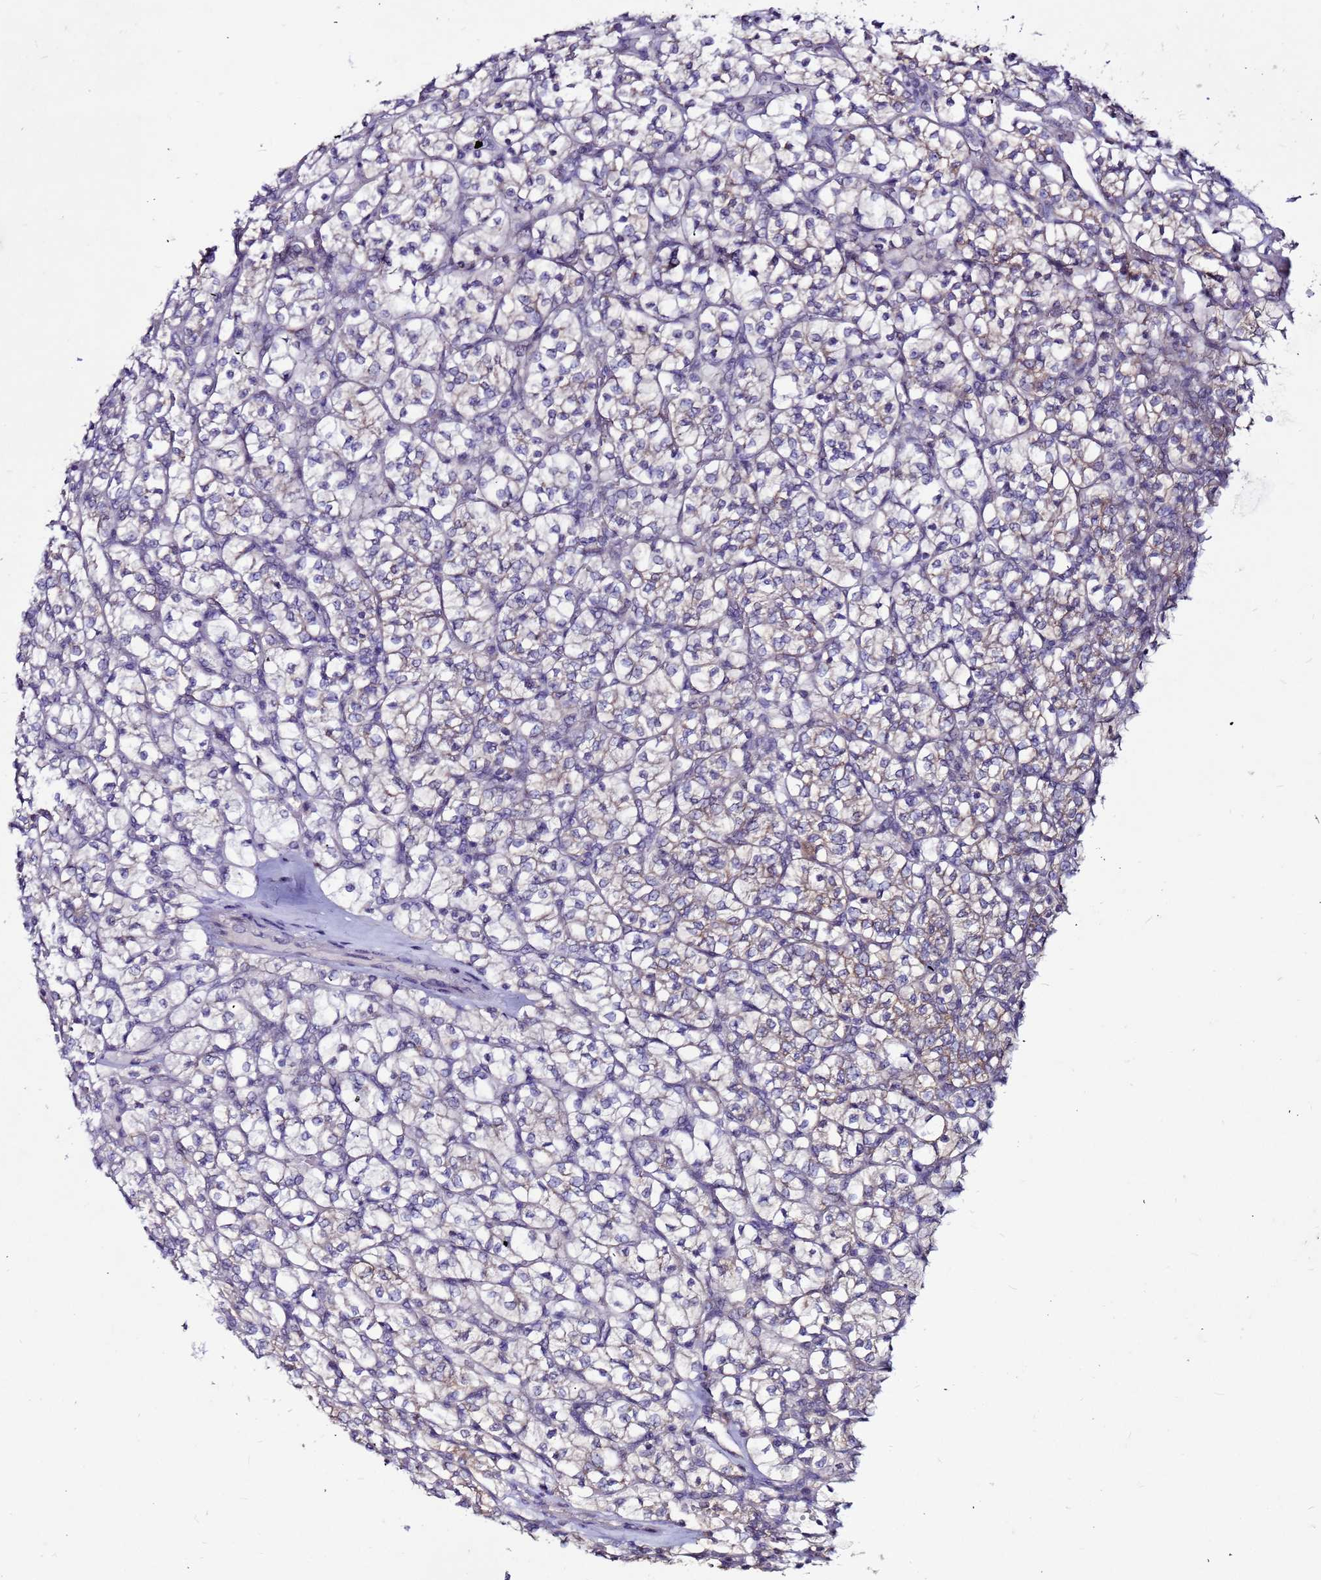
{"staining": {"intensity": "weak", "quantity": "<25%", "location": "cytoplasmic/membranous"}, "tissue": "renal cancer", "cell_type": "Tumor cells", "image_type": "cancer", "snomed": [{"axis": "morphology", "description": "Adenocarcinoma, NOS"}, {"axis": "topography", "description": "Kidney"}], "caption": "DAB (3,3'-diaminobenzidine) immunohistochemical staining of adenocarcinoma (renal) displays no significant staining in tumor cells.", "gene": "SLC44A3", "patient": {"sex": "female", "age": 64}}